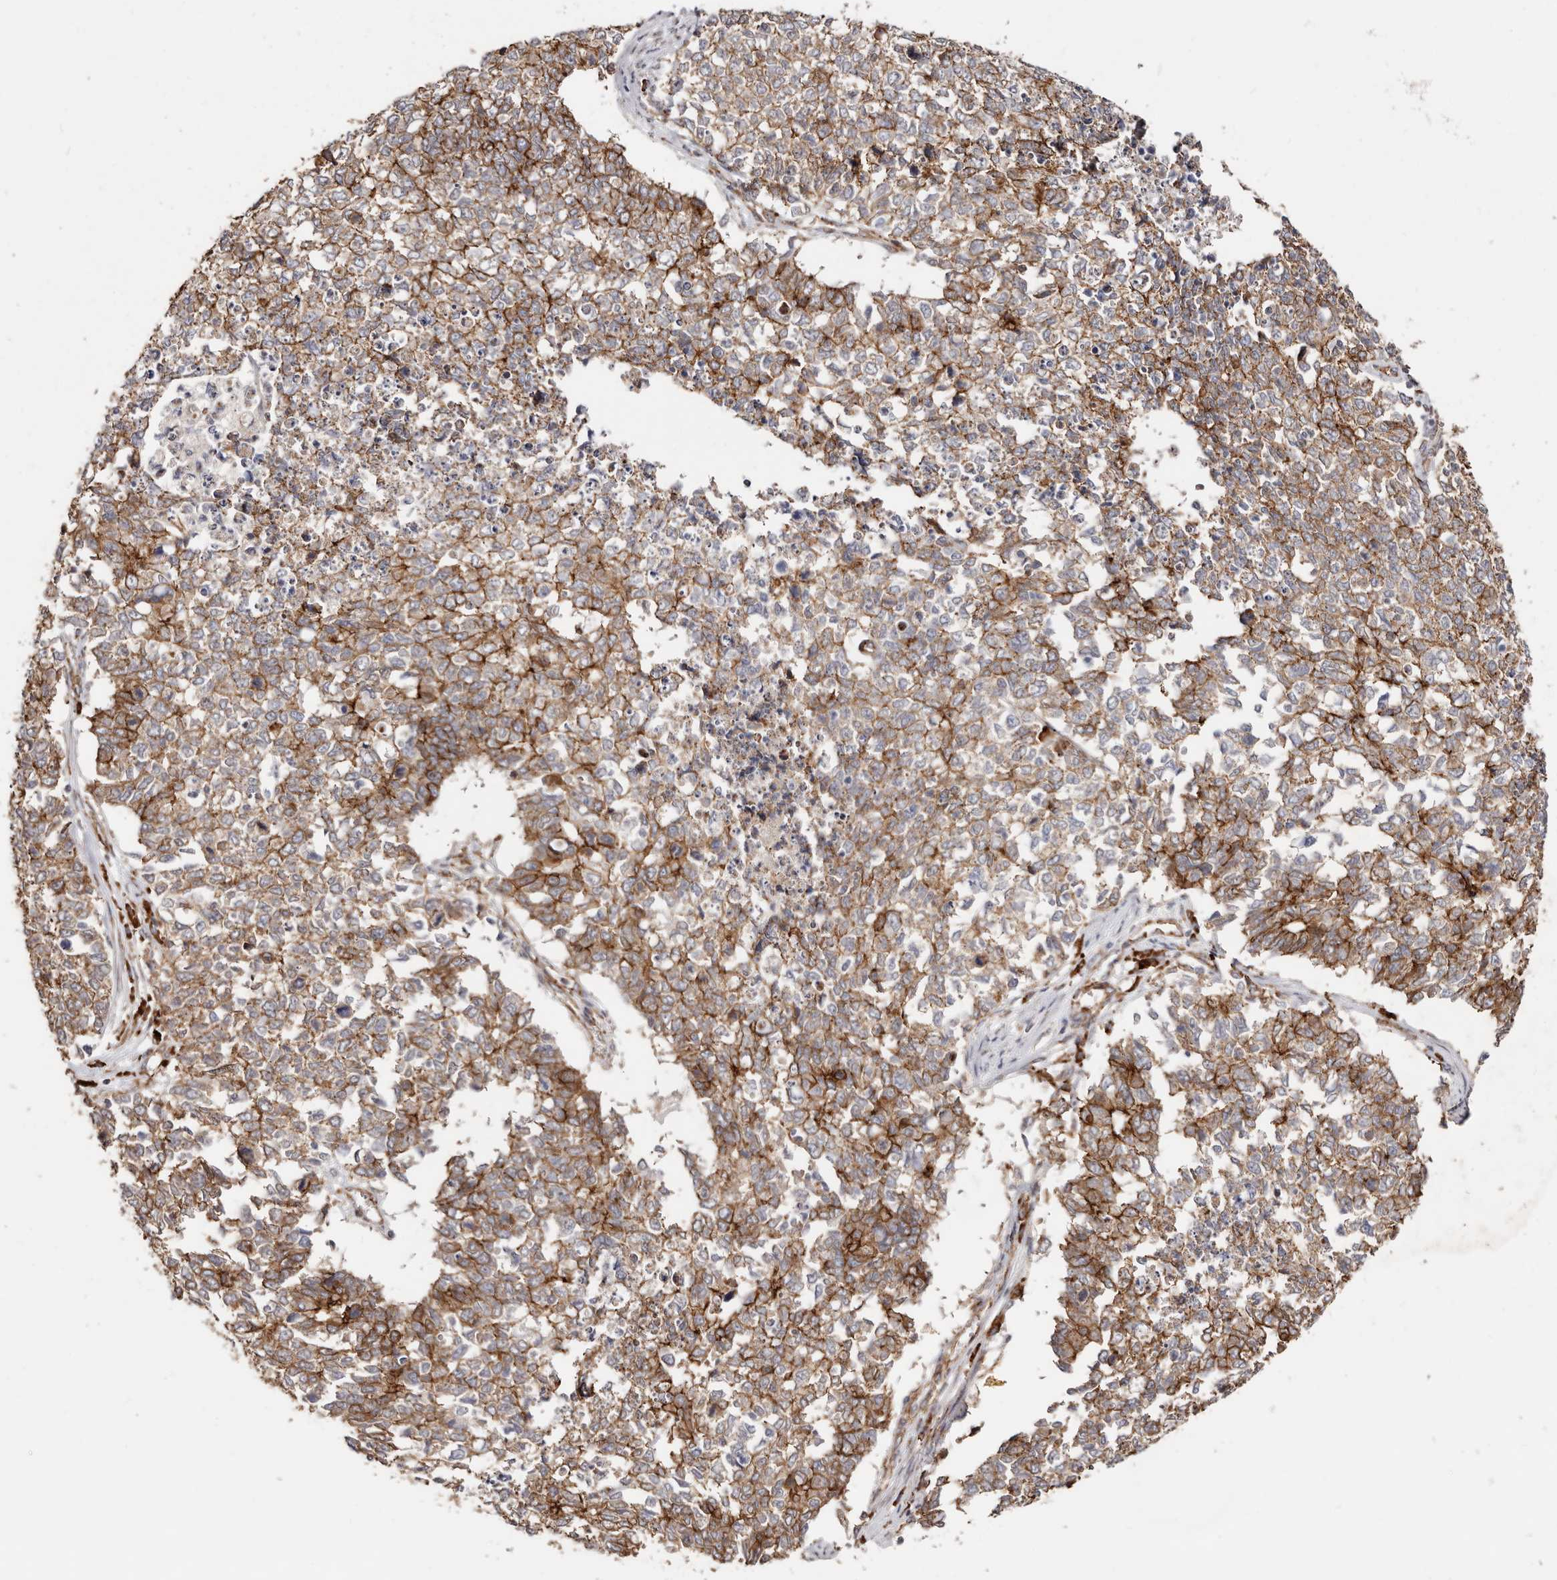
{"staining": {"intensity": "moderate", "quantity": ">75%", "location": "cytoplasmic/membranous"}, "tissue": "cervical cancer", "cell_type": "Tumor cells", "image_type": "cancer", "snomed": [{"axis": "morphology", "description": "Squamous cell carcinoma, NOS"}, {"axis": "topography", "description": "Cervix"}], "caption": "Protein staining displays moderate cytoplasmic/membranous expression in about >75% of tumor cells in cervical cancer (squamous cell carcinoma).", "gene": "CTNNB1", "patient": {"sex": "female", "age": 63}}